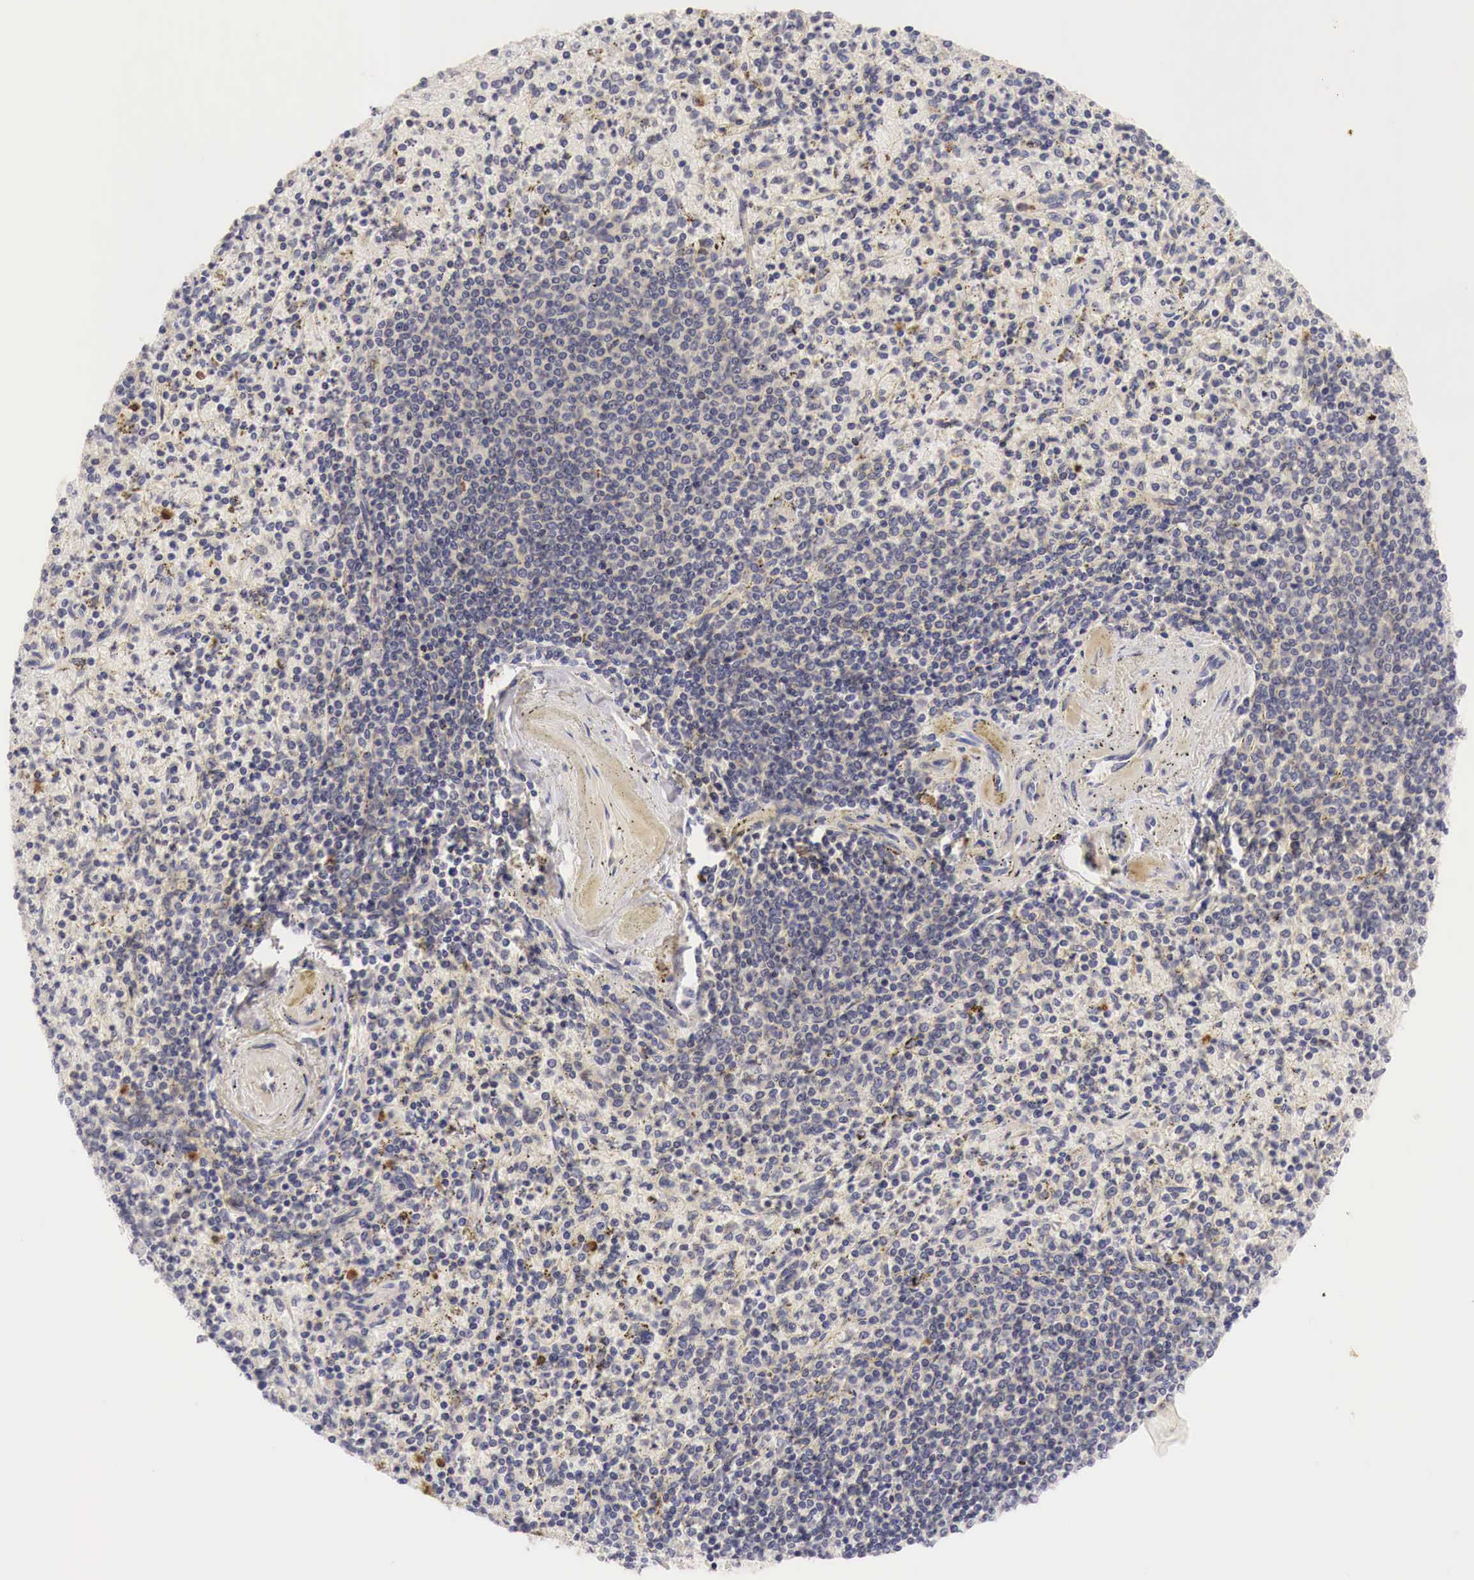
{"staining": {"intensity": "moderate", "quantity": "<25%", "location": "cytoplasmic/membranous"}, "tissue": "spleen", "cell_type": "Cells in red pulp", "image_type": "normal", "snomed": [{"axis": "morphology", "description": "Normal tissue, NOS"}, {"axis": "topography", "description": "Spleen"}], "caption": "IHC image of benign spleen stained for a protein (brown), which demonstrates low levels of moderate cytoplasmic/membranous staining in about <25% of cells in red pulp.", "gene": "CASP3", "patient": {"sex": "male", "age": 72}}